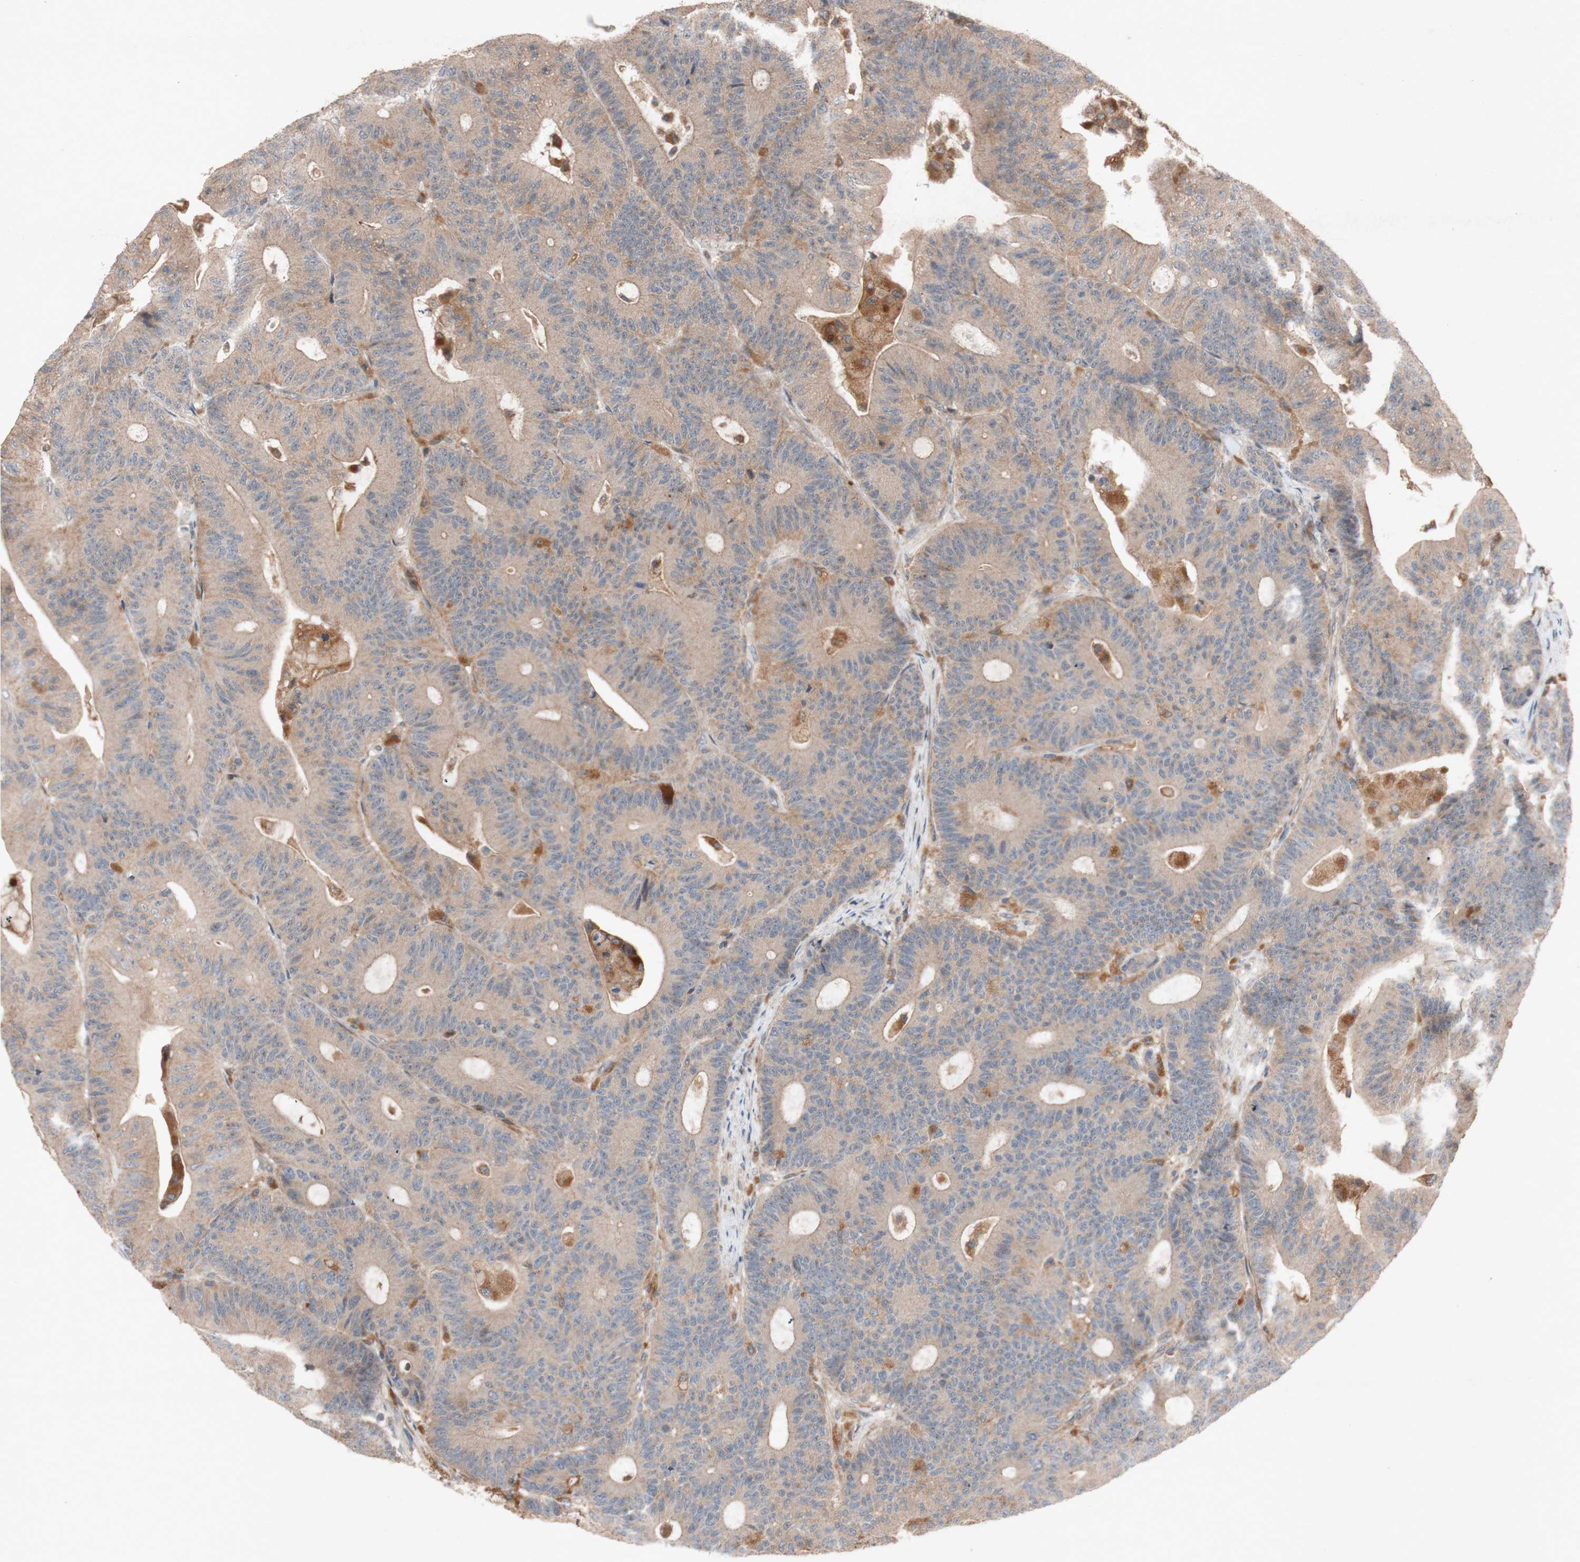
{"staining": {"intensity": "weak", "quantity": ">75%", "location": "cytoplasmic/membranous"}, "tissue": "colorectal cancer", "cell_type": "Tumor cells", "image_type": "cancer", "snomed": [{"axis": "morphology", "description": "Adenocarcinoma, NOS"}, {"axis": "topography", "description": "Colon"}], "caption": "Human adenocarcinoma (colorectal) stained with a protein marker reveals weak staining in tumor cells.", "gene": "ATP6V1F", "patient": {"sex": "female", "age": 84}}